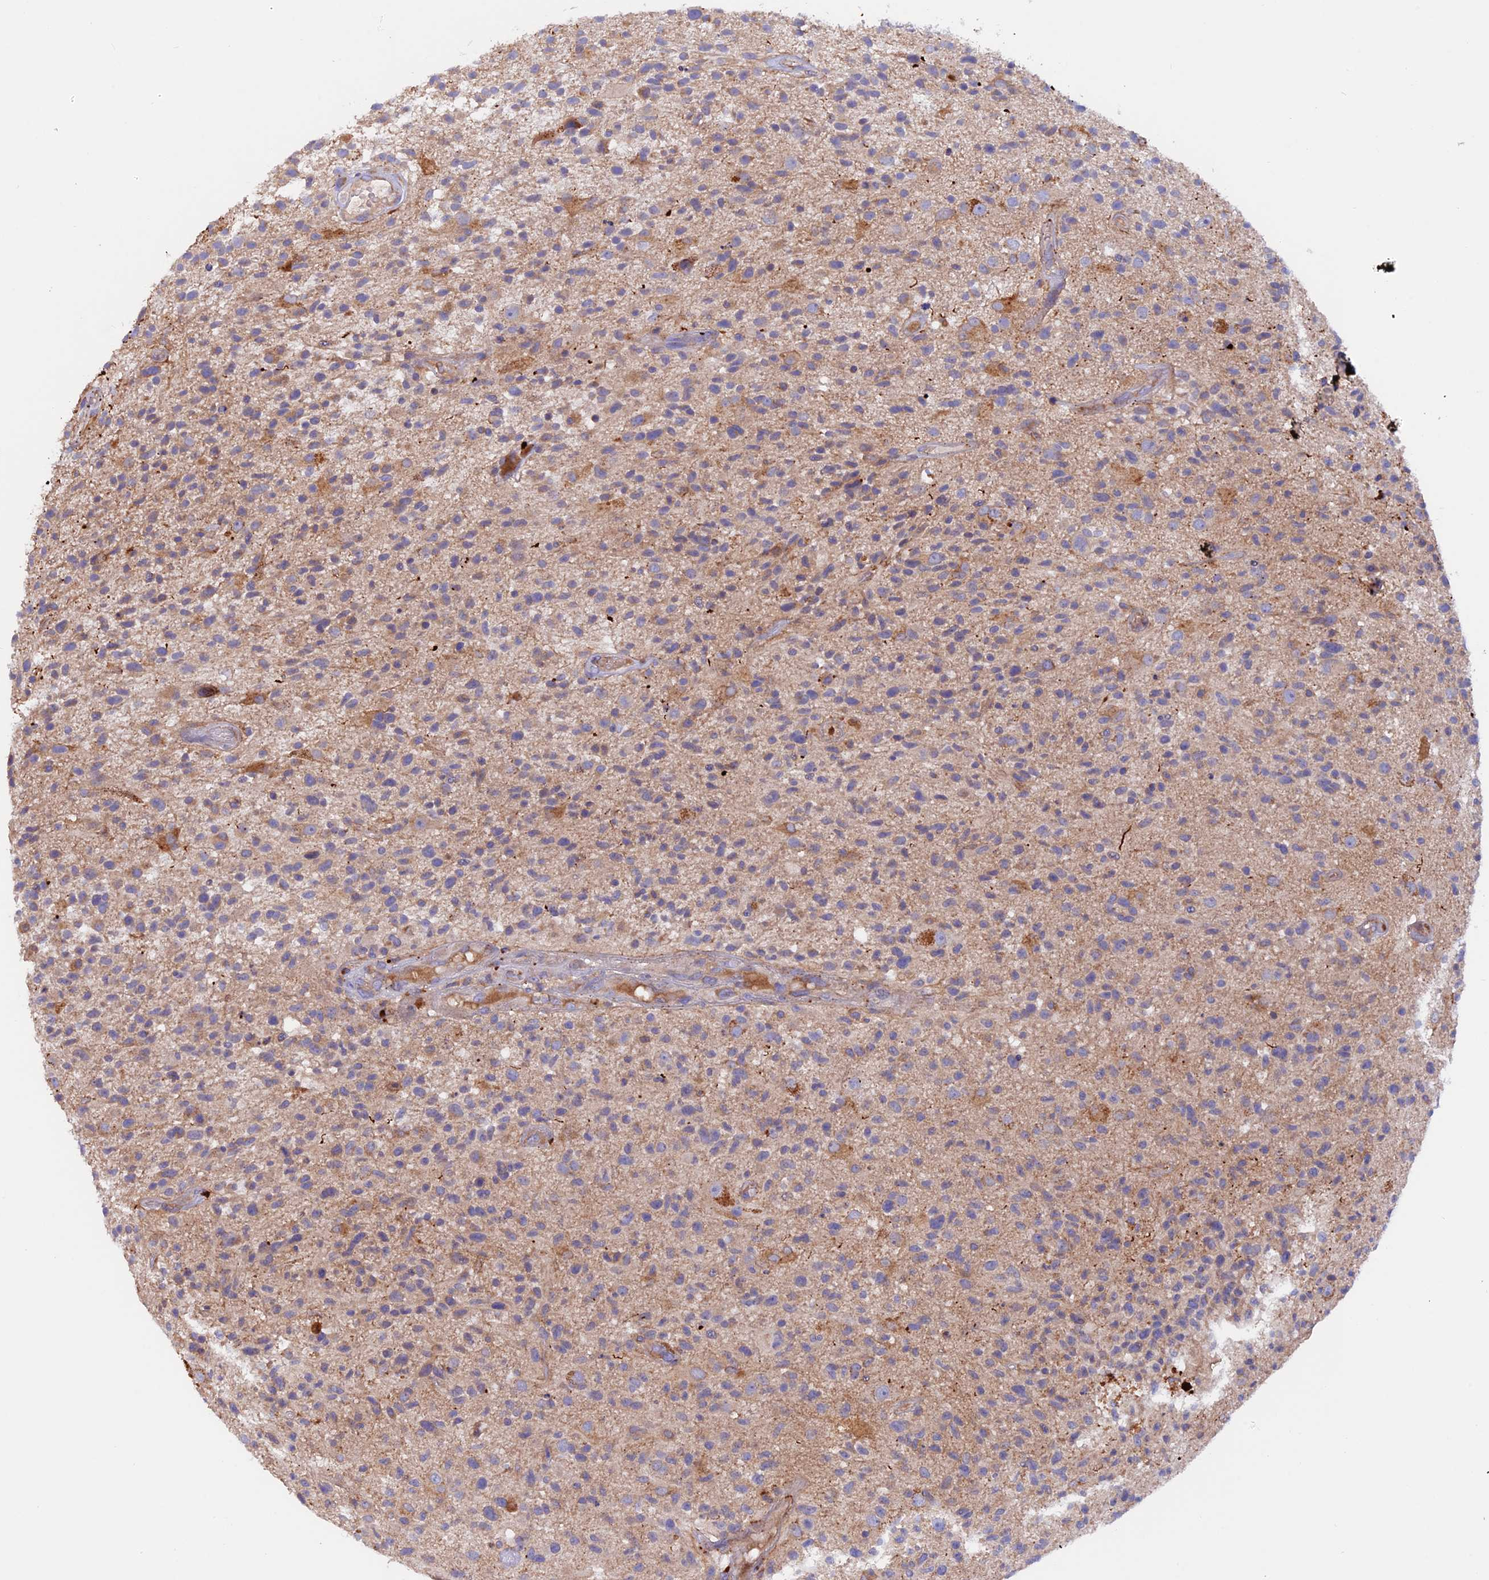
{"staining": {"intensity": "weak", "quantity": "<25%", "location": "cytoplasmic/membranous"}, "tissue": "glioma", "cell_type": "Tumor cells", "image_type": "cancer", "snomed": [{"axis": "morphology", "description": "Glioma, malignant, High grade"}, {"axis": "morphology", "description": "Glioblastoma, NOS"}, {"axis": "topography", "description": "Brain"}], "caption": "IHC micrograph of glioblastoma stained for a protein (brown), which exhibits no positivity in tumor cells. The staining is performed using DAB brown chromogen with nuclei counter-stained in using hematoxylin.", "gene": "PTPN9", "patient": {"sex": "male", "age": 60}}